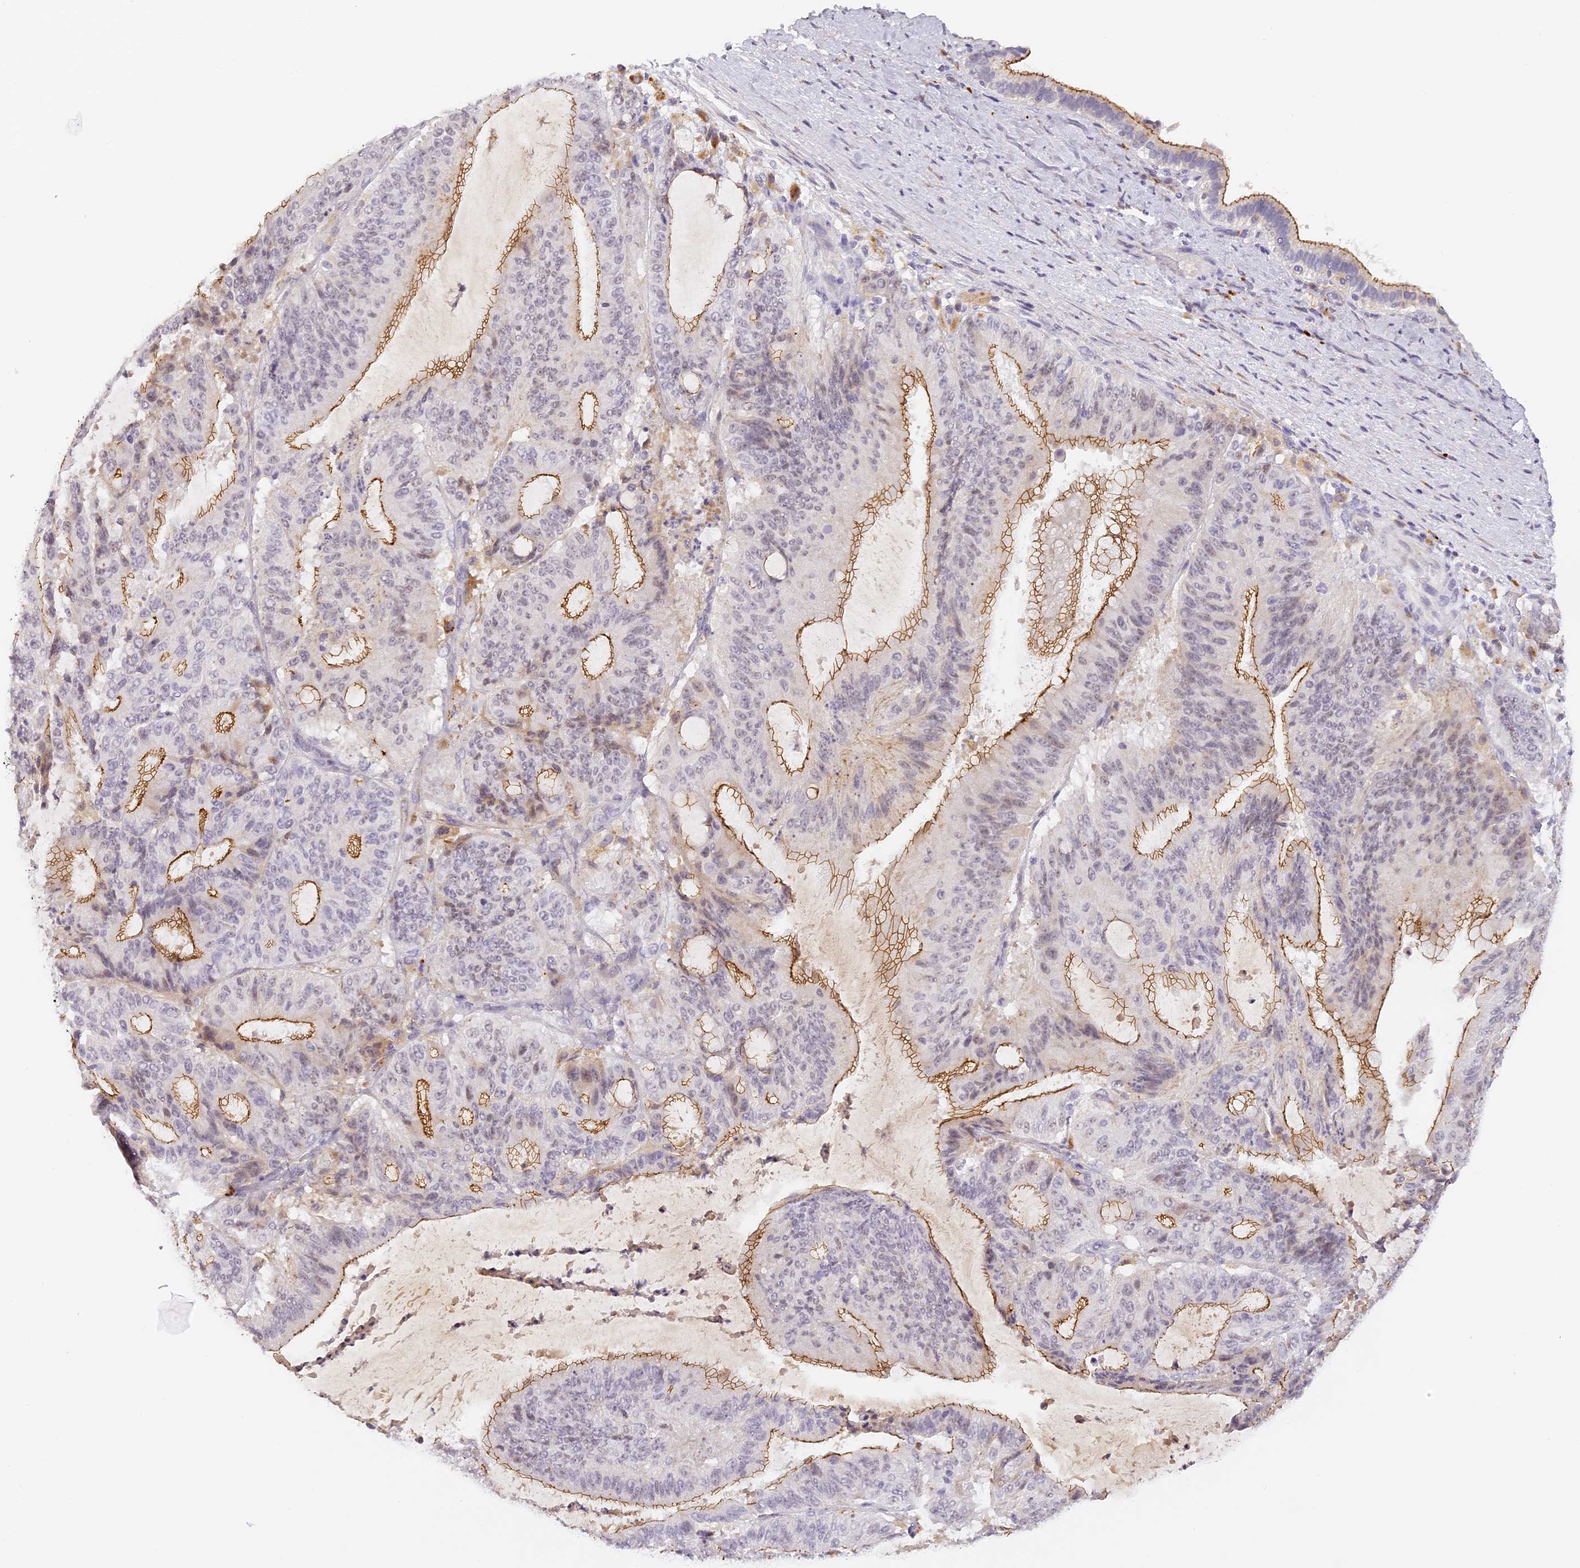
{"staining": {"intensity": "moderate", "quantity": "25%-75%", "location": "cytoplasmic/membranous"}, "tissue": "liver cancer", "cell_type": "Tumor cells", "image_type": "cancer", "snomed": [{"axis": "morphology", "description": "Normal tissue, NOS"}, {"axis": "morphology", "description": "Cholangiocarcinoma"}, {"axis": "topography", "description": "Liver"}, {"axis": "topography", "description": "Peripheral nerve tissue"}], "caption": "Immunohistochemistry (IHC) micrograph of human liver cancer (cholangiocarcinoma) stained for a protein (brown), which displays medium levels of moderate cytoplasmic/membranous positivity in about 25%-75% of tumor cells.", "gene": "ELL3", "patient": {"sex": "female", "age": 73}}